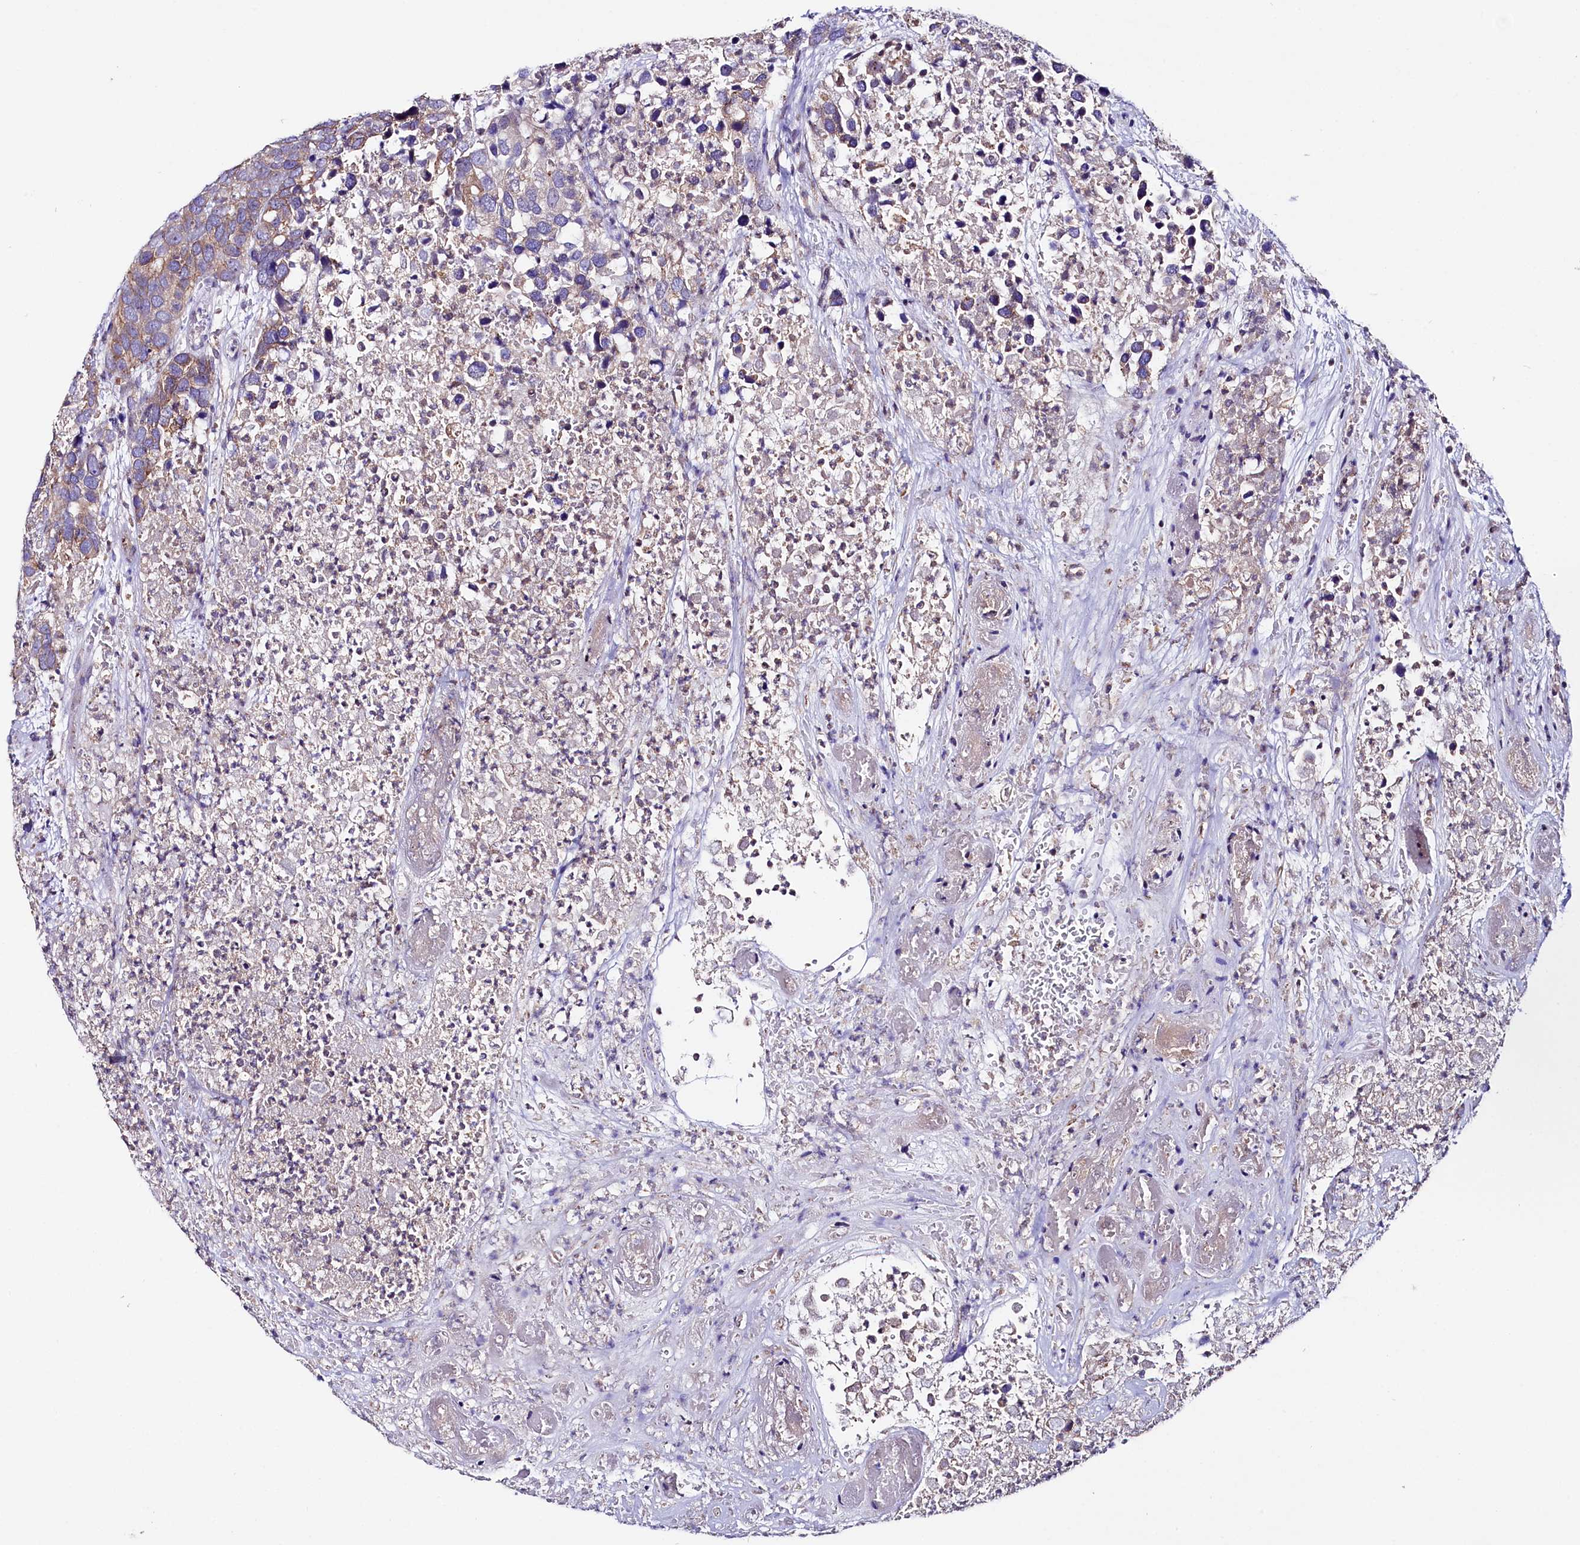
{"staining": {"intensity": "moderate", "quantity": "<25%", "location": "cytoplasmic/membranous"}, "tissue": "breast cancer", "cell_type": "Tumor cells", "image_type": "cancer", "snomed": [{"axis": "morphology", "description": "Duct carcinoma"}, {"axis": "topography", "description": "Breast"}], "caption": "A micrograph showing moderate cytoplasmic/membranous positivity in approximately <25% of tumor cells in breast cancer (invasive ductal carcinoma), as visualized by brown immunohistochemical staining.", "gene": "SACM1L", "patient": {"sex": "female", "age": 83}}